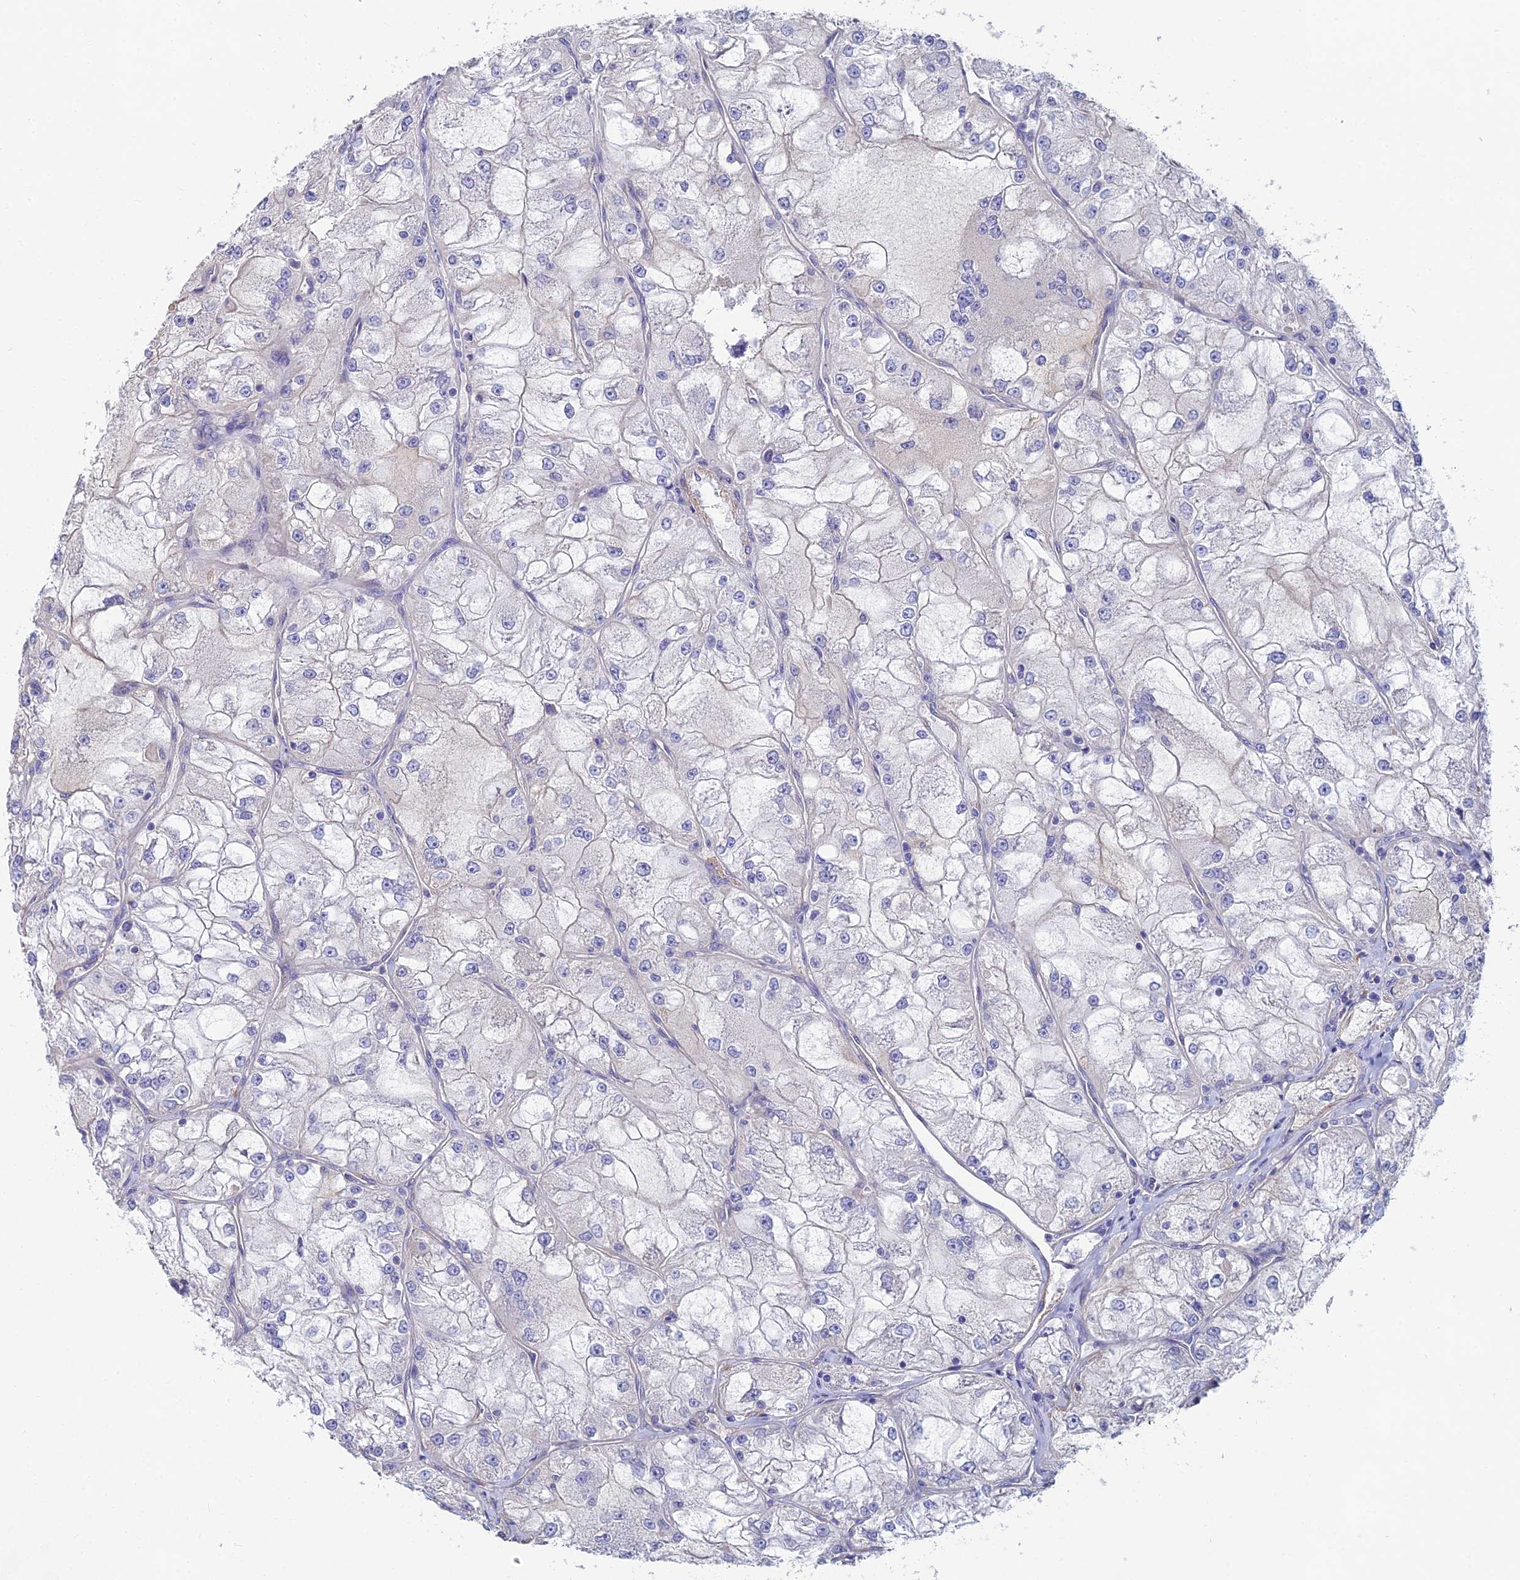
{"staining": {"intensity": "negative", "quantity": "none", "location": "none"}, "tissue": "renal cancer", "cell_type": "Tumor cells", "image_type": "cancer", "snomed": [{"axis": "morphology", "description": "Adenocarcinoma, NOS"}, {"axis": "topography", "description": "Kidney"}], "caption": "Immunohistochemistry photomicrograph of neoplastic tissue: renal adenocarcinoma stained with DAB shows no significant protein expression in tumor cells. (Brightfield microscopy of DAB (3,3'-diaminobenzidine) immunohistochemistry (IHC) at high magnification).", "gene": "PCDHA5", "patient": {"sex": "female", "age": 72}}